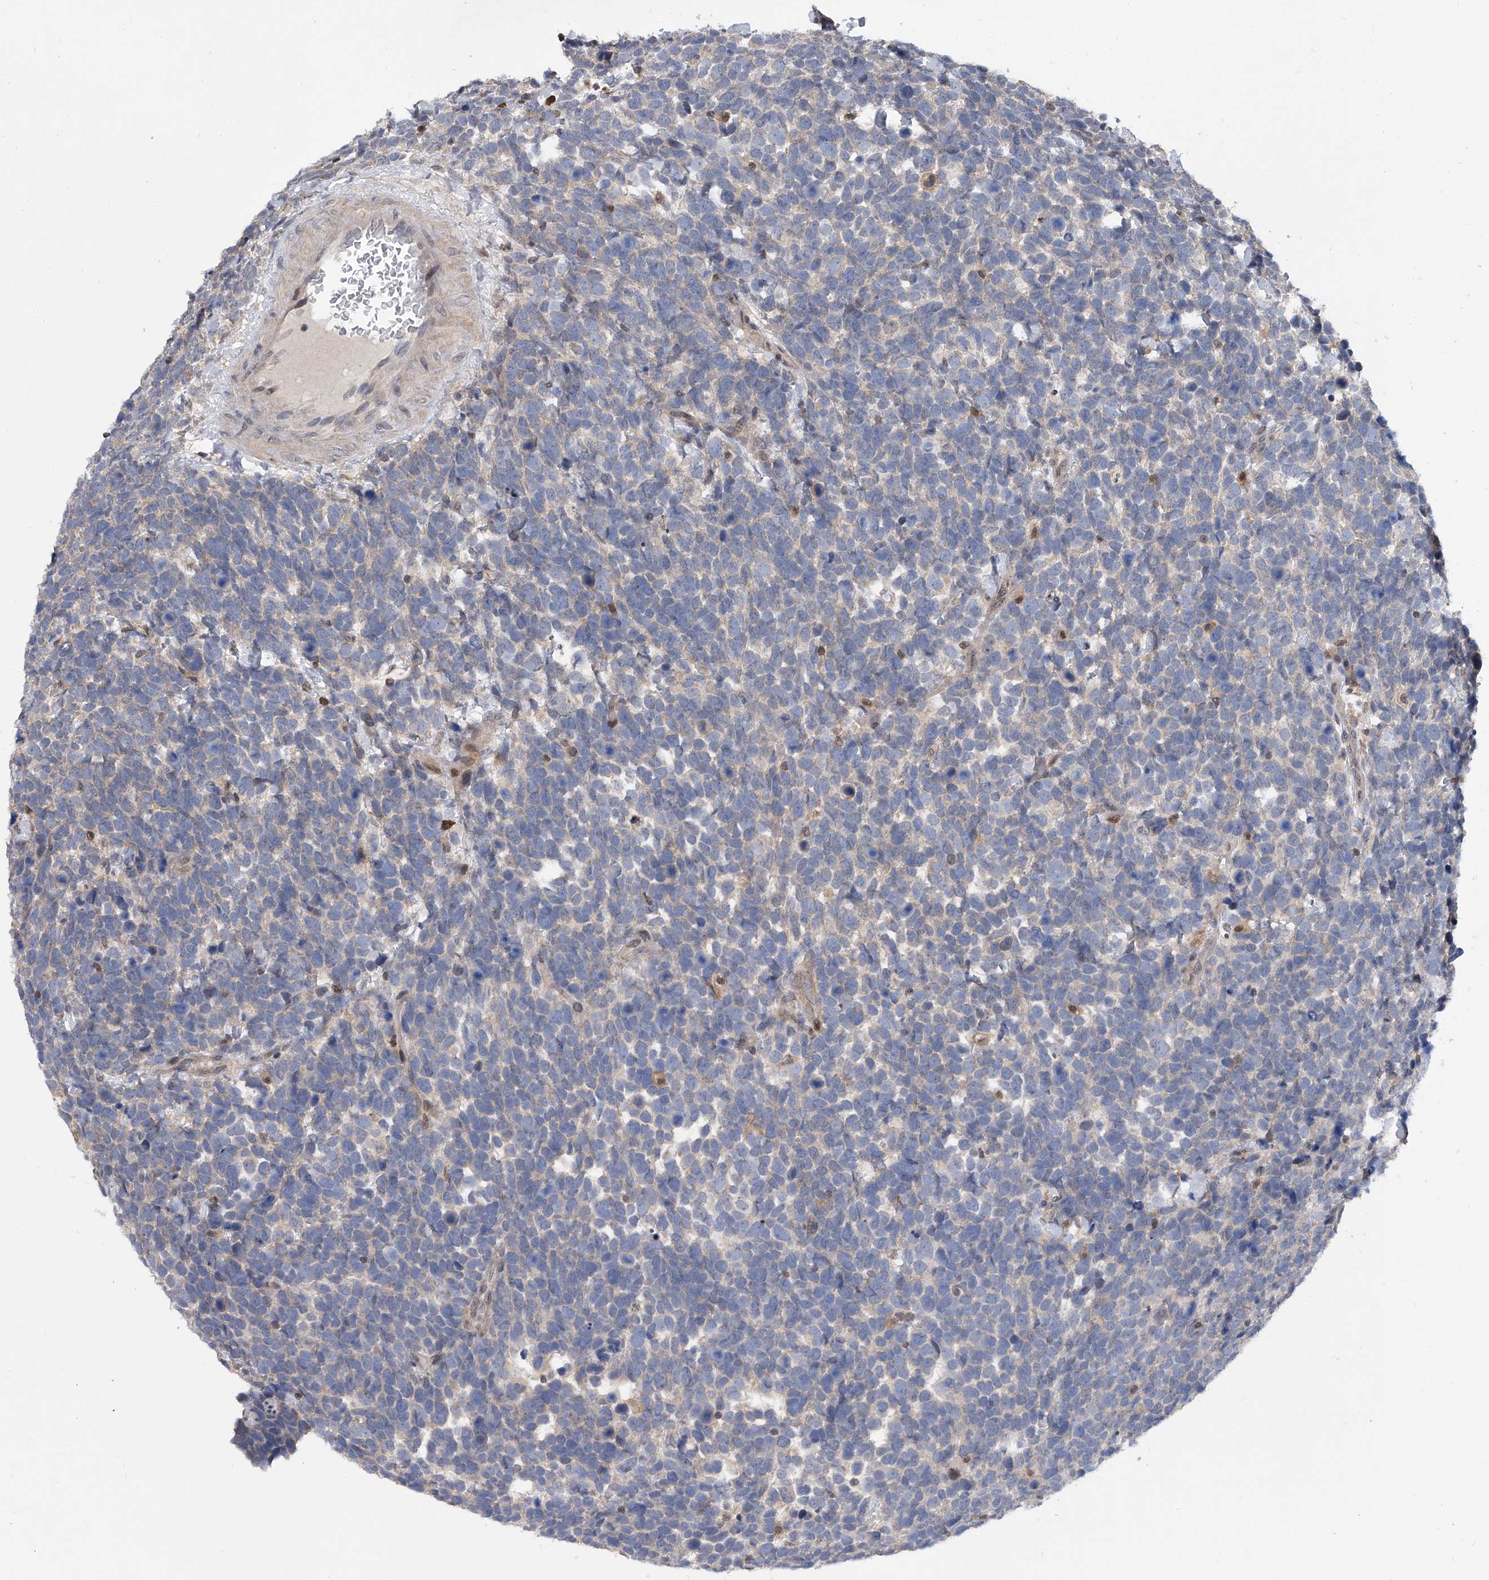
{"staining": {"intensity": "weak", "quantity": "<25%", "location": "cytoplasmic/membranous"}, "tissue": "urothelial cancer", "cell_type": "Tumor cells", "image_type": "cancer", "snomed": [{"axis": "morphology", "description": "Urothelial carcinoma, High grade"}, {"axis": "topography", "description": "Urinary bladder"}], "caption": "IHC photomicrograph of neoplastic tissue: urothelial carcinoma (high-grade) stained with DAB displays no significant protein positivity in tumor cells. The staining was performed using DAB (3,3'-diaminobenzidine) to visualize the protein expression in brown, while the nuclei were stained in blue with hematoxylin (Magnification: 20x).", "gene": "BHLHE23", "patient": {"sex": "female", "age": 82}}